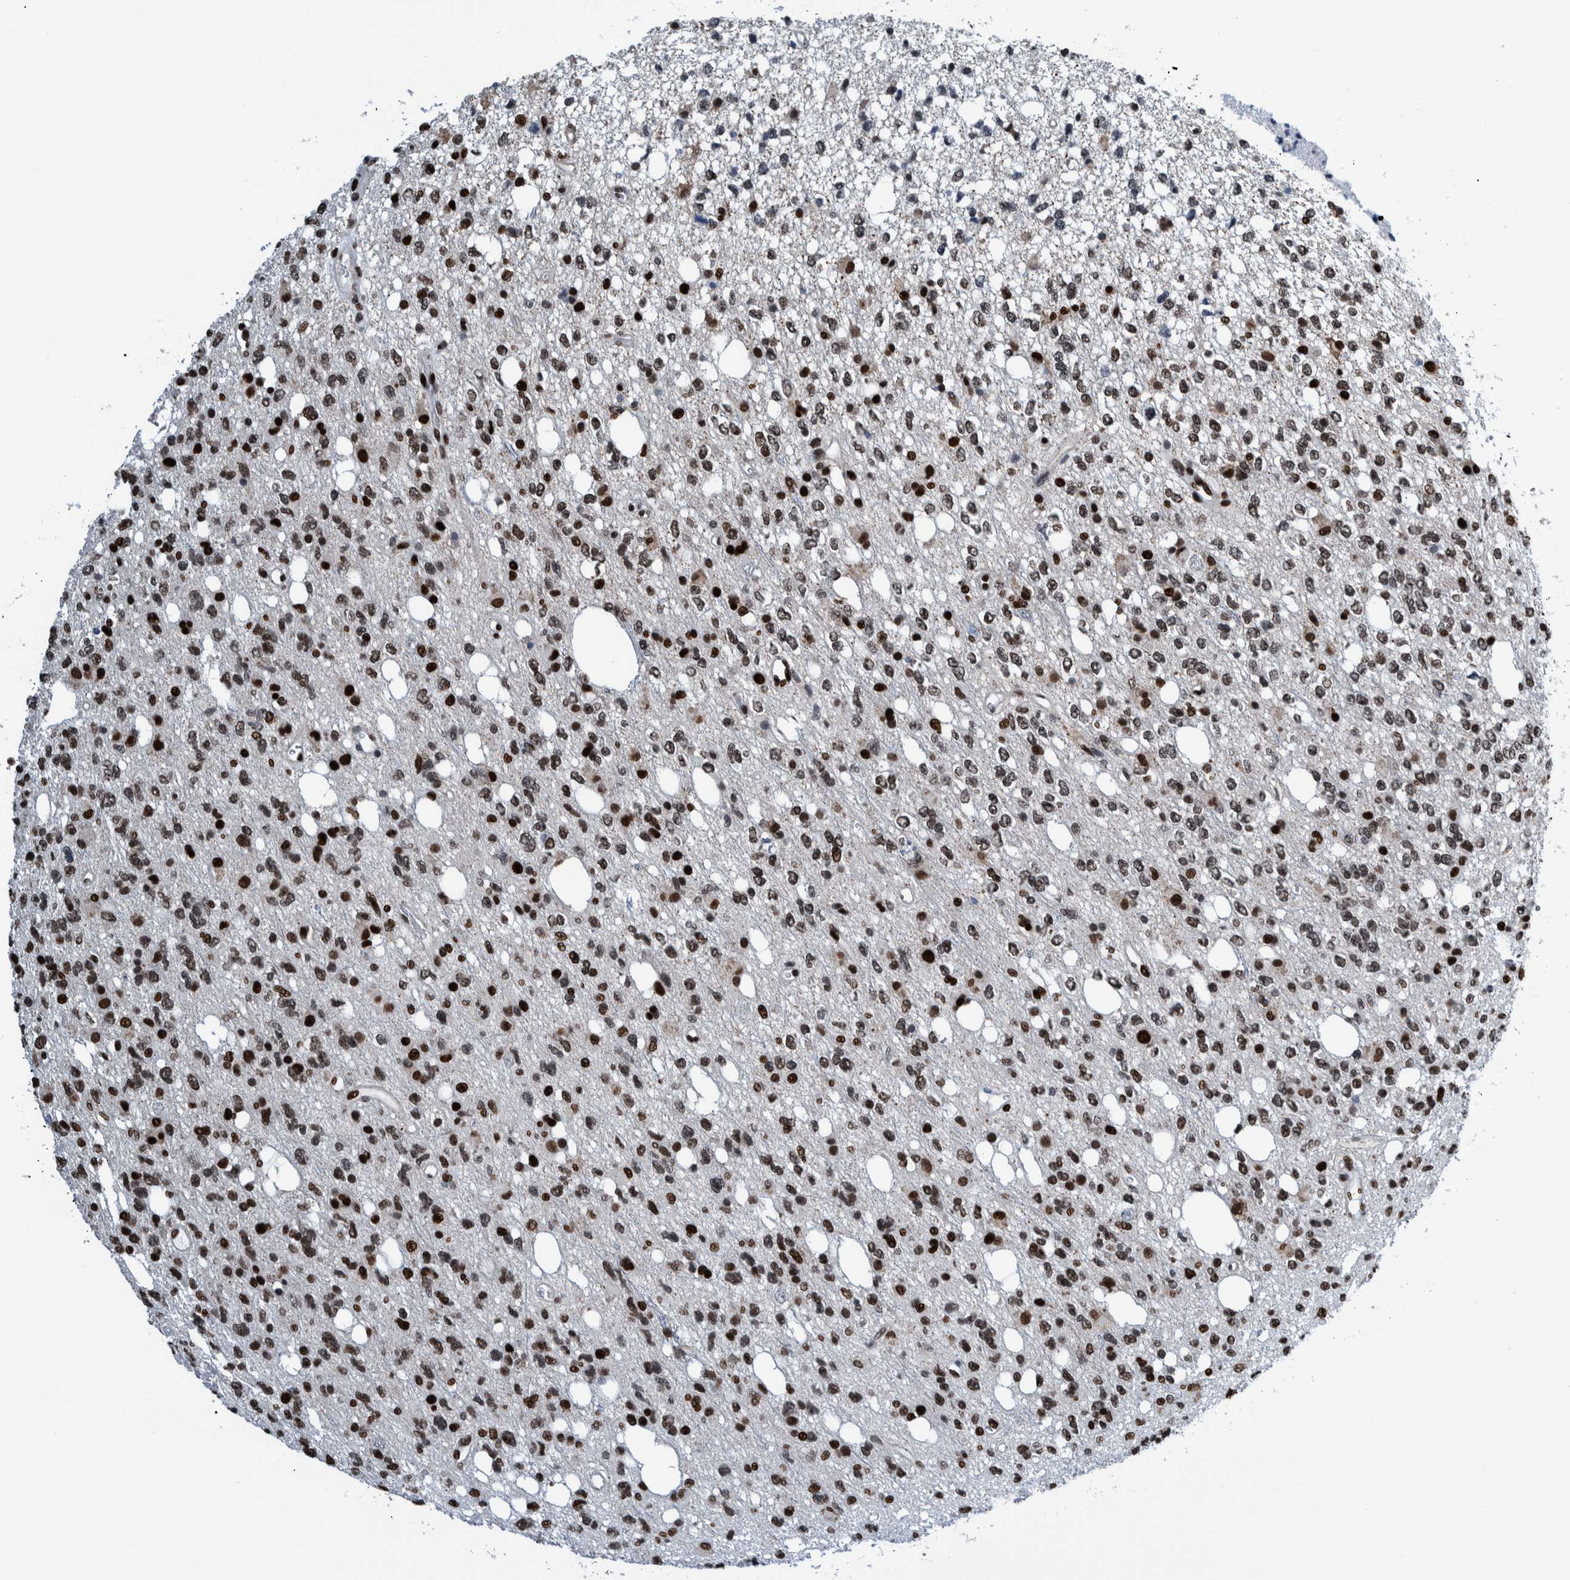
{"staining": {"intensity": "strong", "quantity": ">75%", "location": "nuclear"}, "tissue": "glioma", "cell_type": "Tumor cells", "image_type": "cancer", "snomed": [{"axis": "morphology", "description": "Glioma, malignant, High grade"}, {"axis": "topography", "description": "Brain"}], "caption": "Human high-grade glioma (malignant) stained with a protein marker exhibits strong staining in tumor cells.", "gene": "HEATR9", "patient": {"sex": "female", "age": 62}}